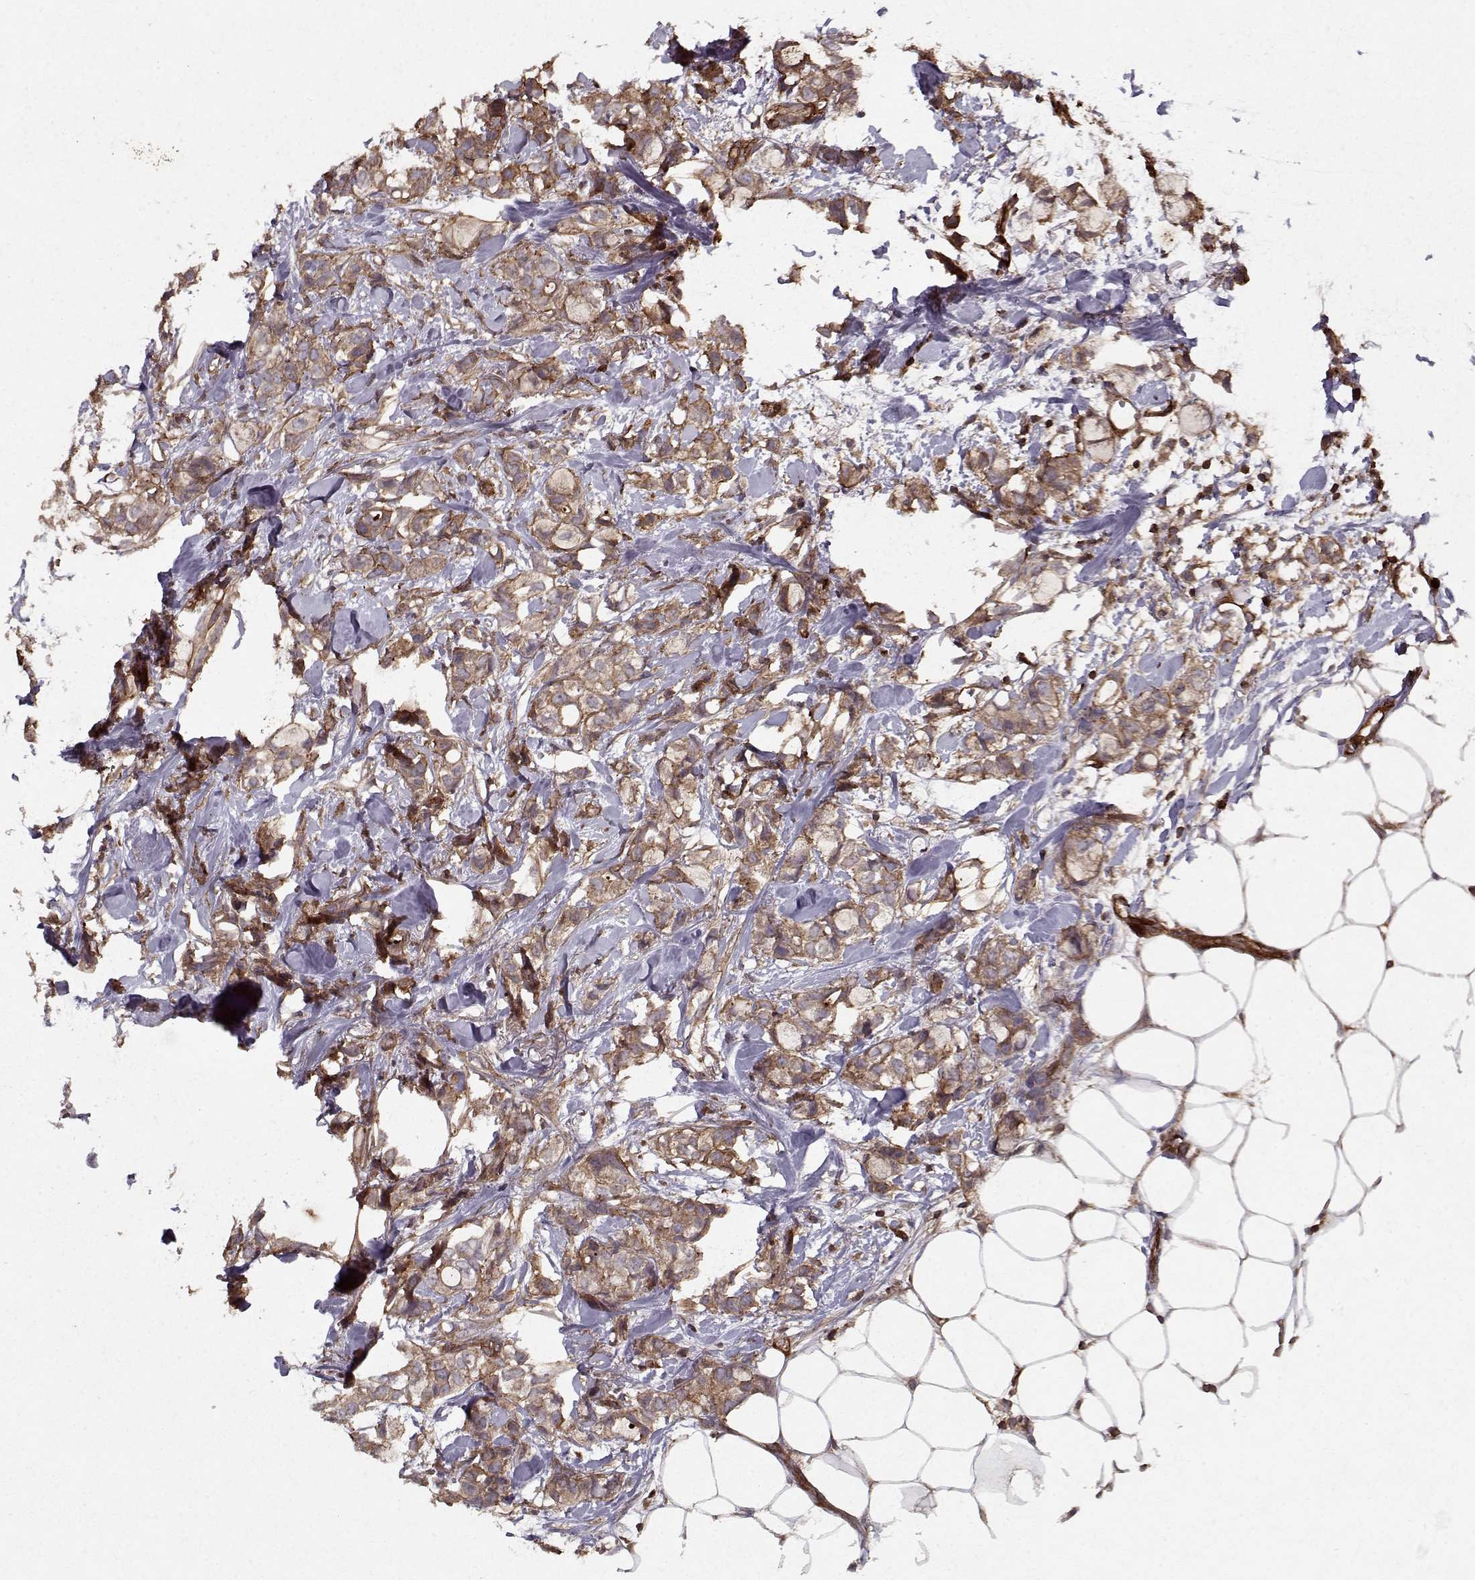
{"staining": {"intensity": "moderate", "quantity": ">75%", "location": "cytoplasmic/membranous"}, "tissue": "breast cancer", "cell_type": "Tumor cells", "image_type": "cancer", "snomed": [{"axis": "morphology", "description": "Duct carcinoma"}, {"axis": "topography", "description": "Breast"}], "caption": "Human infiltrating ductal carcinoma (breast) stained with a protein marker demonstrates moderate staining in tumor cells.", "gene": "PPP1R12A", "patient": {"sex": "female", "age": 85}}